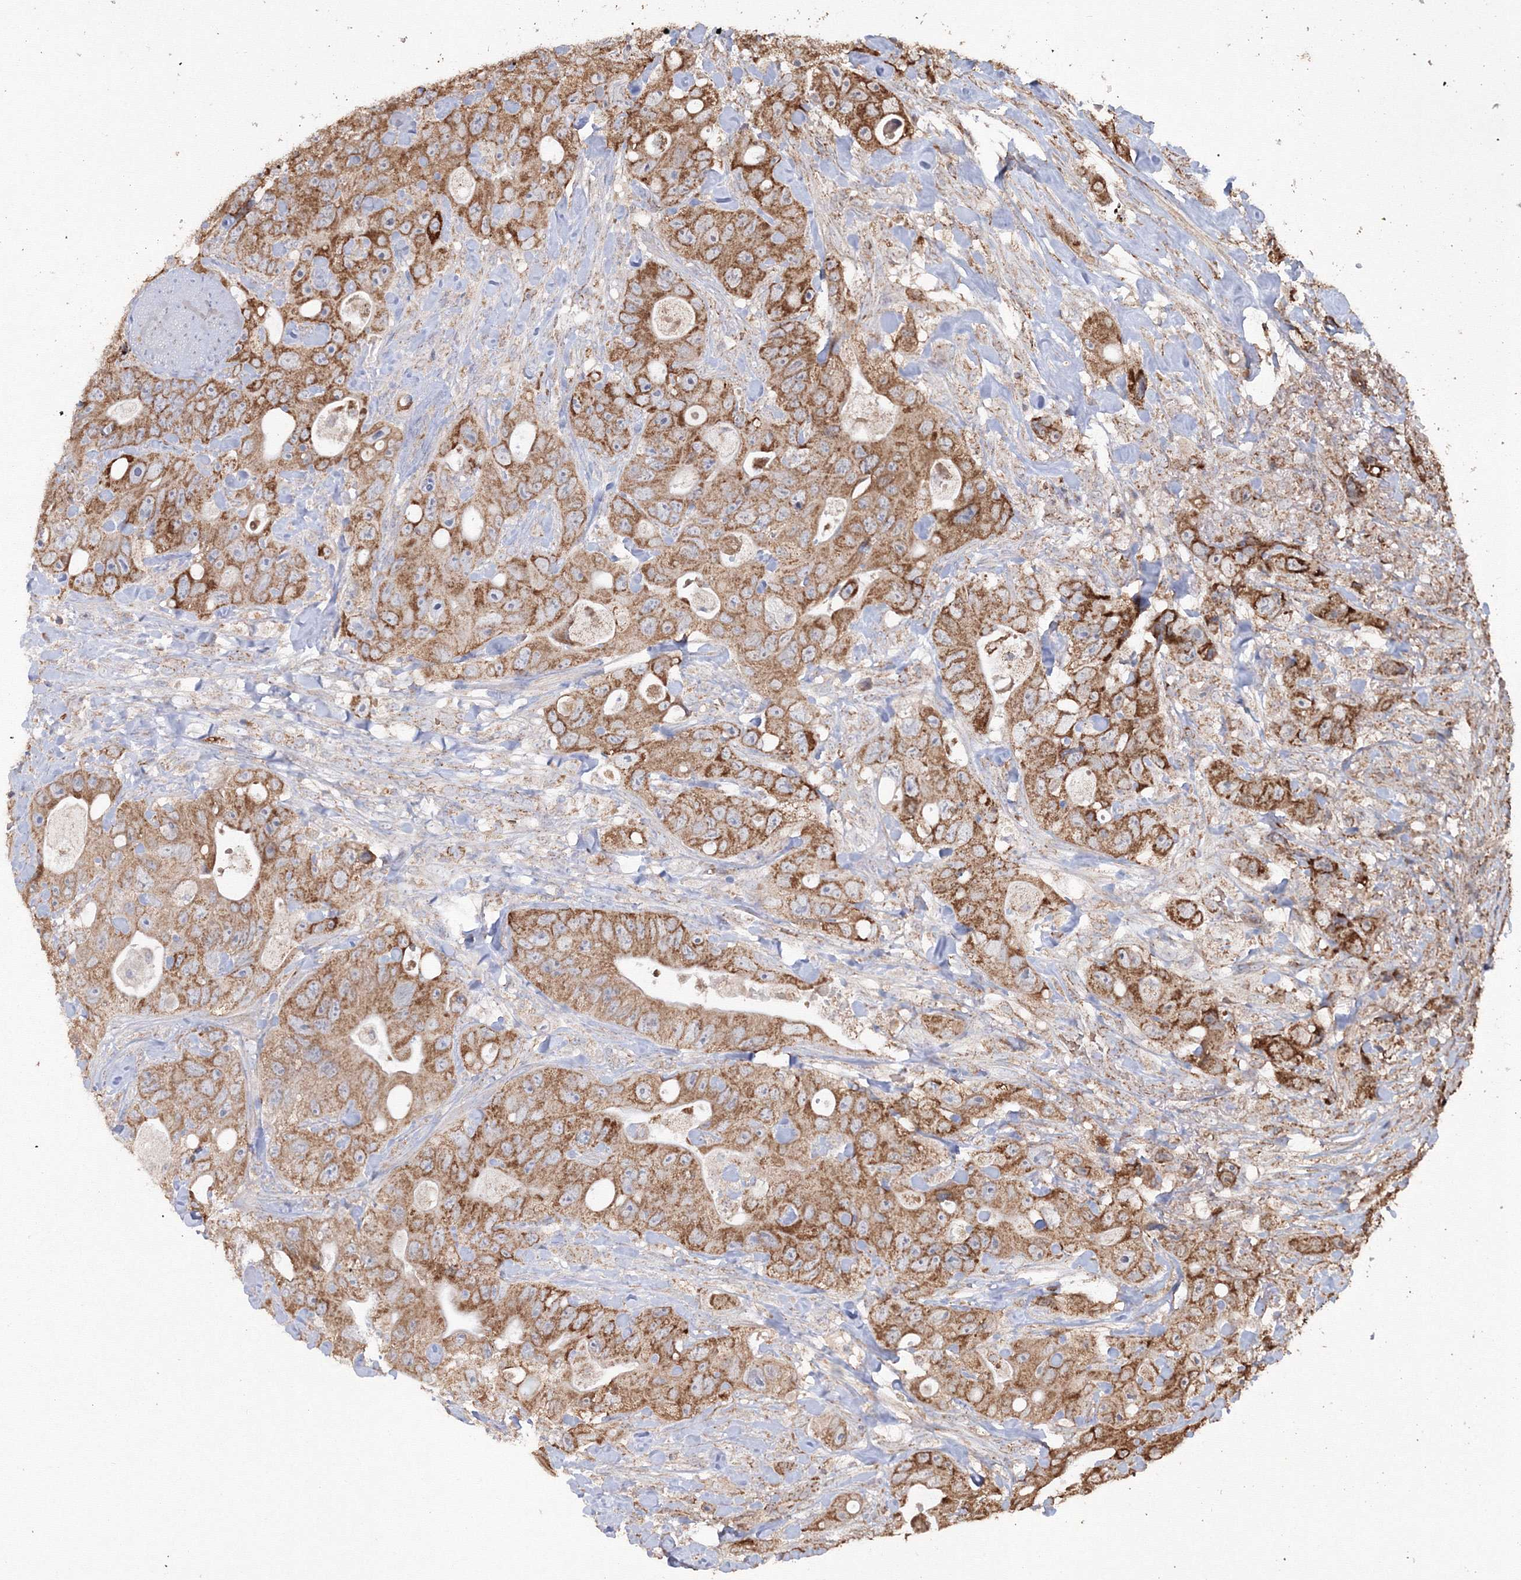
{"staining": {"intensity": "moderate", "quantity": ">75%", "location": "cytoplasmic/membranous"}, "tissue": "colorectal cancer", "cell_type": "Tumor cells", "image_type": "cancer", "snomed": [{"axis": "morphology", "description": "Adenocarcinoma, NOS"}, {"axis": "topography", "description": "Colon"}], "caption": "The immunohistochemical stain shows moderate cytoplasmic/membranous expression in tumor cells of colorectal cancer tissue.", "gene": "GRSF1", "patient": {"sex": "female", "age": 46}}